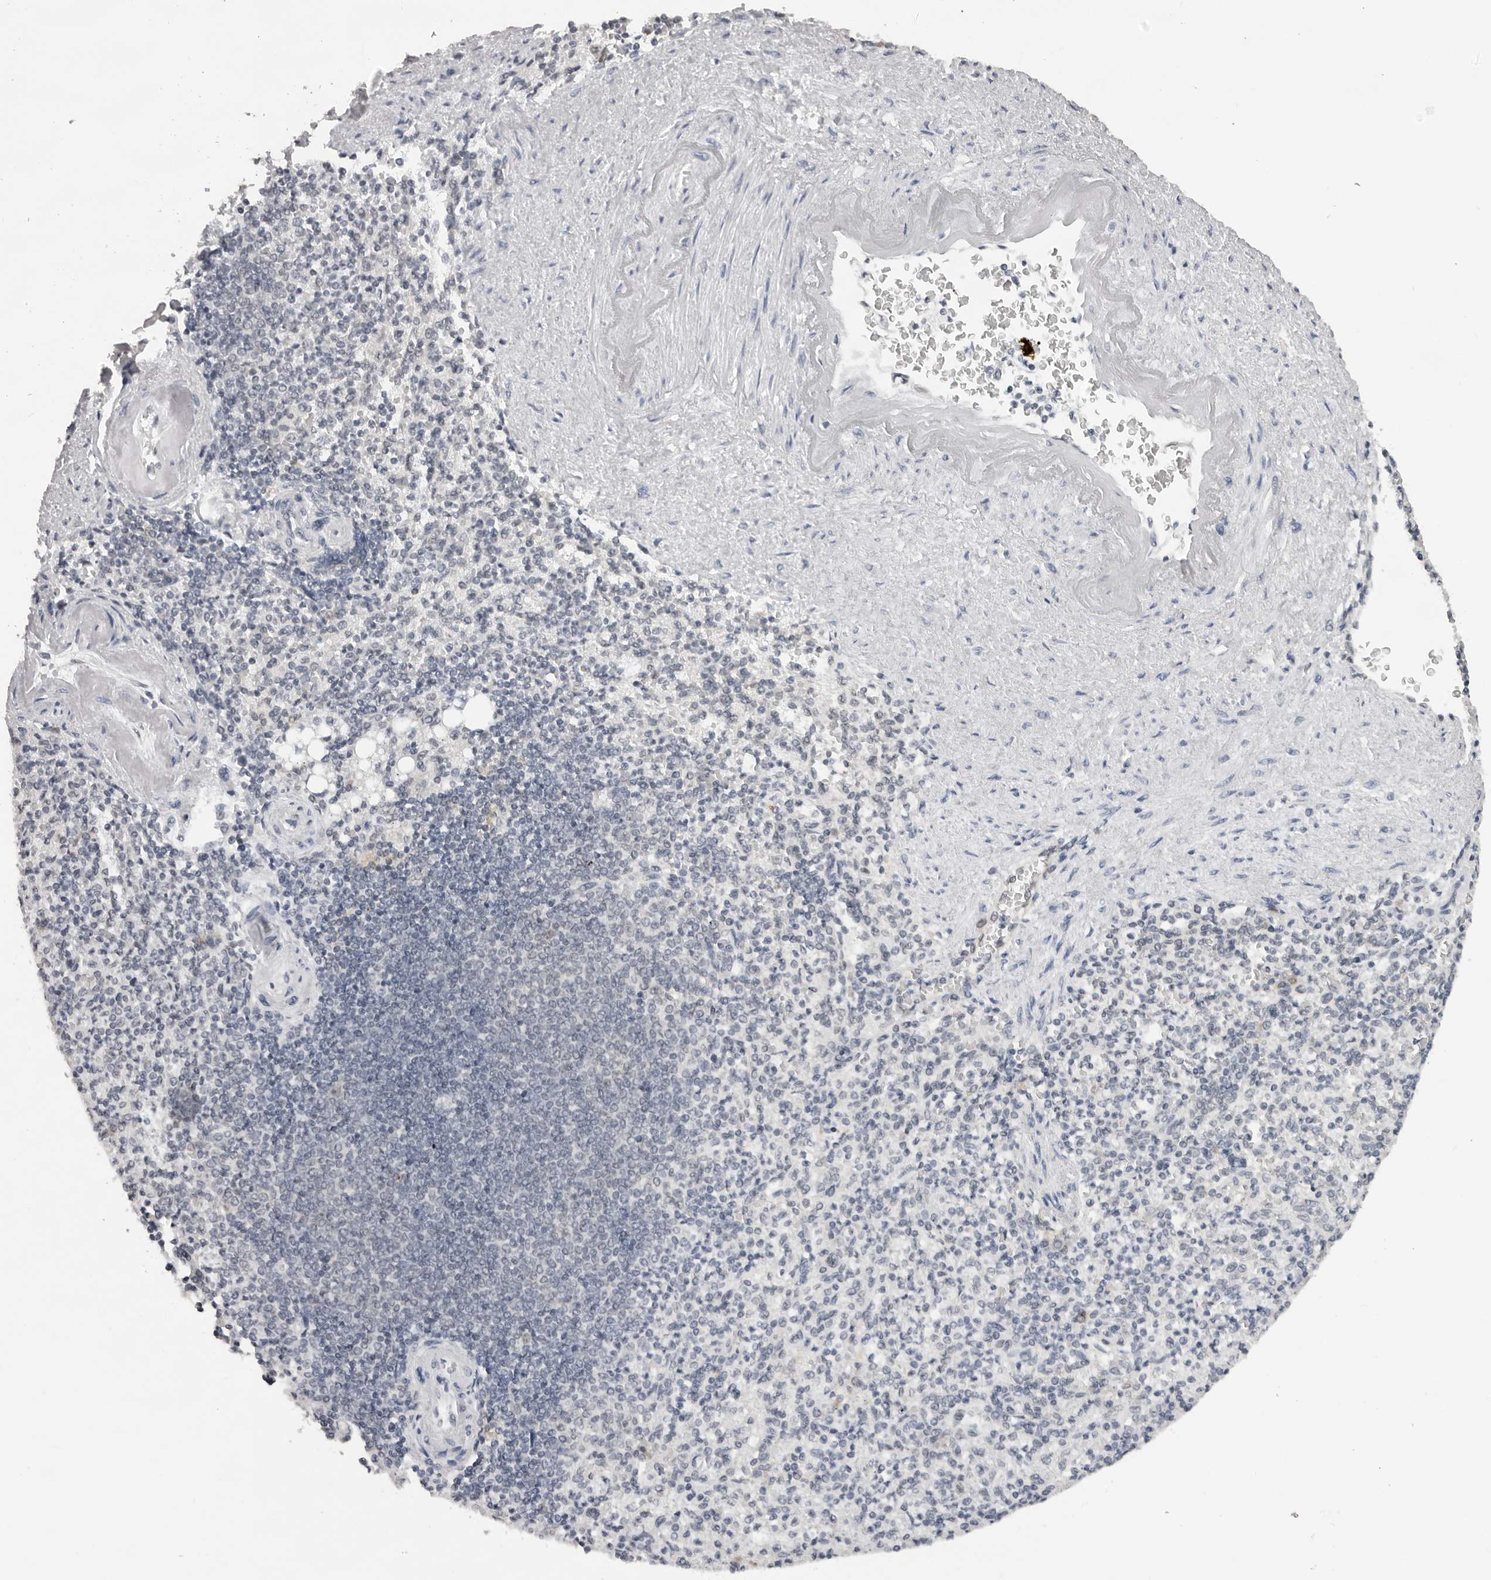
{"staining": {"intensity": "negative", "quantity": "none", "location": "none"}, "tissue": "spleen", "cell_type": "Cells in red pulp", "image_type": "normal", "snomed": [{"axis": "morphology", "description": "Normal tissue, NOS"}, {"axis": "topography", "description": "Spleen"}], "caption": "DAB (3,3'-diaminobenzidine) immunohistochemical staining of unremarkable human spleen reveals no significant expression in cells in red pulp. The staining is performed using DAB brown chromogen with nuclei counter-stained in using hematoxylin.", "gene": "CASP7", "patient": {"sex": "female", "age": 74}}